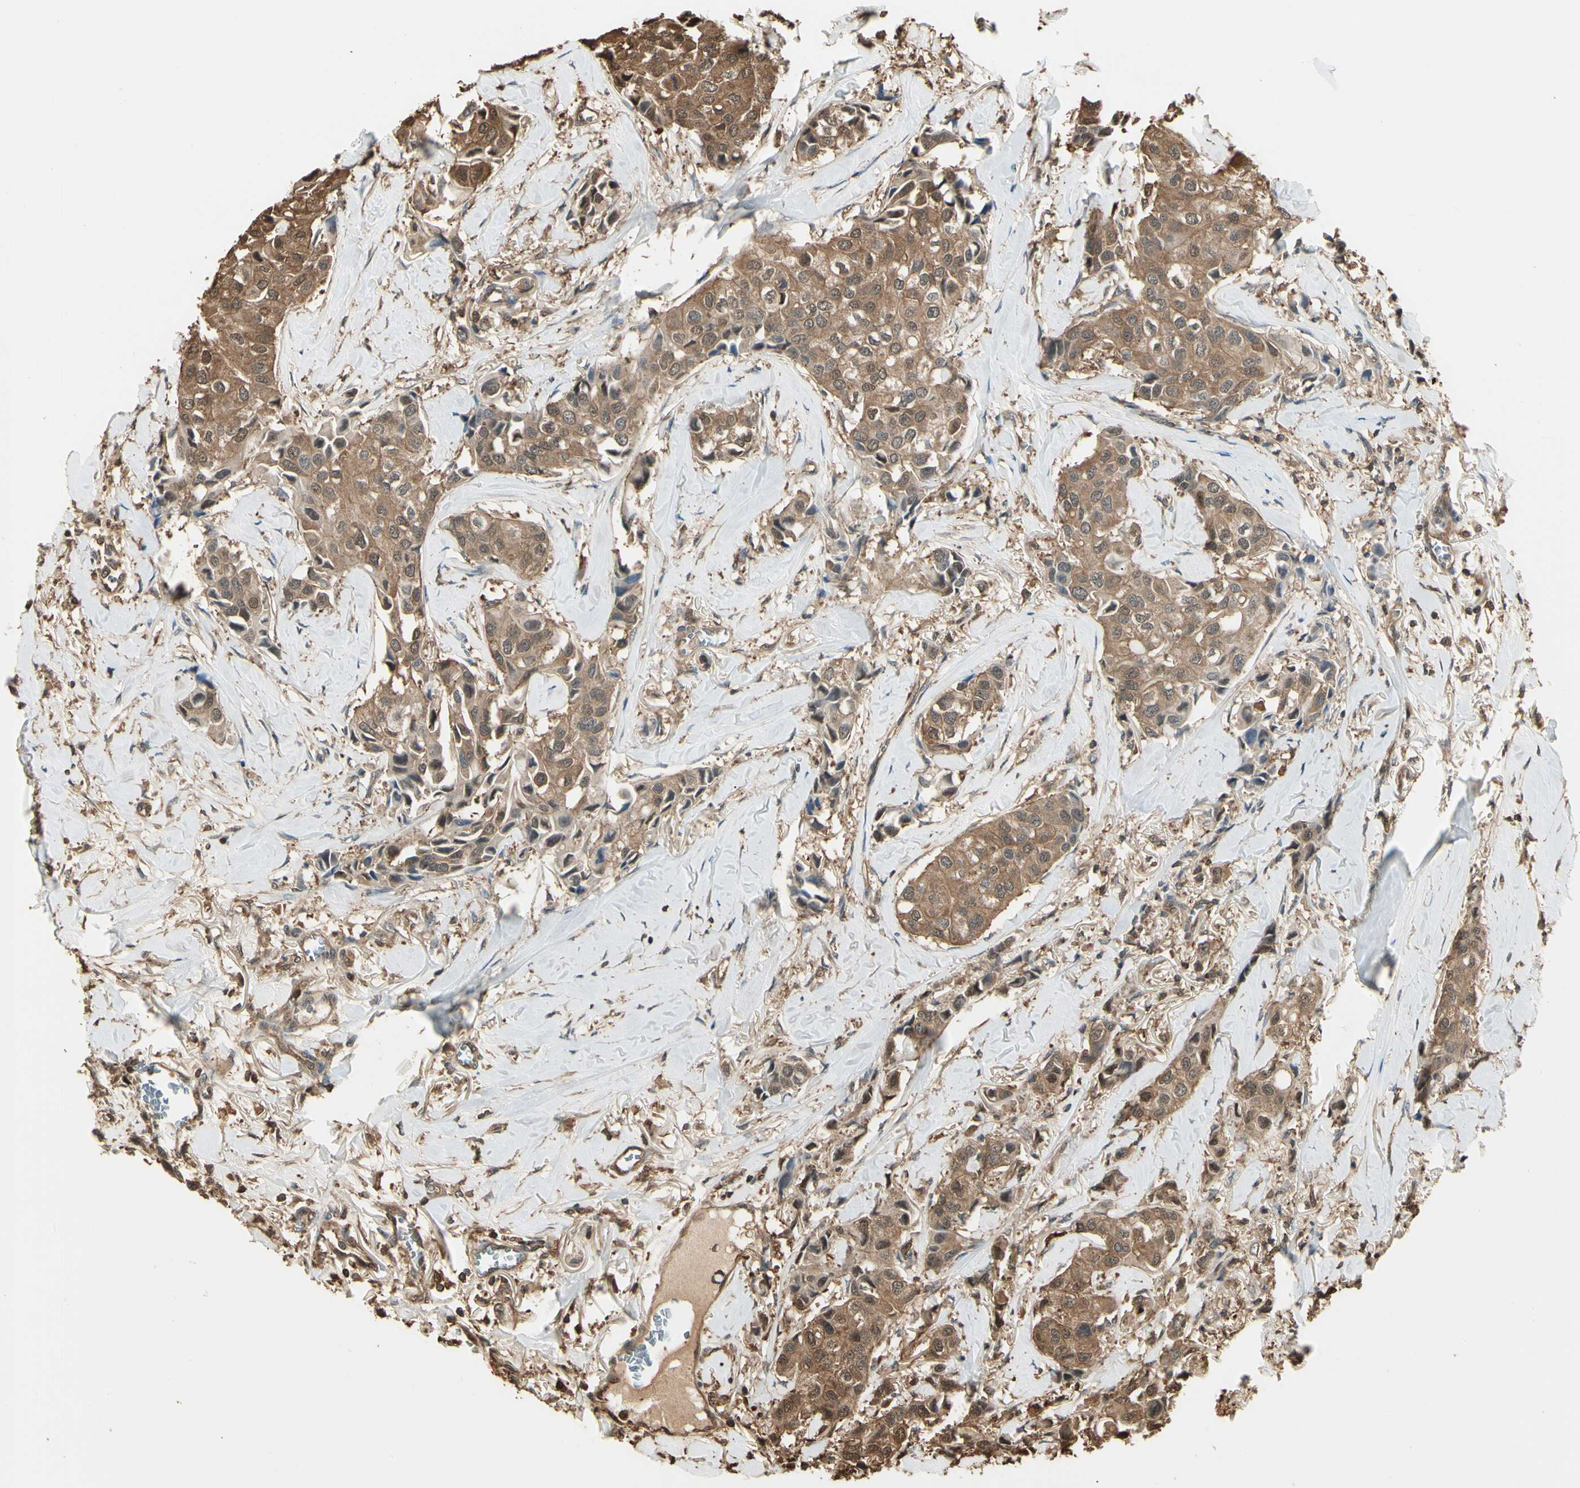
{"staining": {"intensity": "moderate", "quantity": ">75%", "location": "cytoplasmic/membranous,nuclear"}, "tissue": "breast cancer", "cell_type": "Tumor cells", "image_type": "cancer", "snomed": [{"axis": "morphology", "description": "Duct carcinoma"}, {"axis": "topography", "description": "Breast"}], "caption": "Immunohistochemistry (IHC) photomicrograph of neoplastic tissue: human breast invasive ductal carcinoma stained using immunohistochemistry (IHC) demonstrates medium levels of moderate protein expression localized specifically in the cytoplasmic/membranous and nuclear of tumor cells, appearing as a cytoplasmic/membranous and nuclear brown color.", "gene": "YWHAE", "patient": {"sex": "female", "age": 80}}